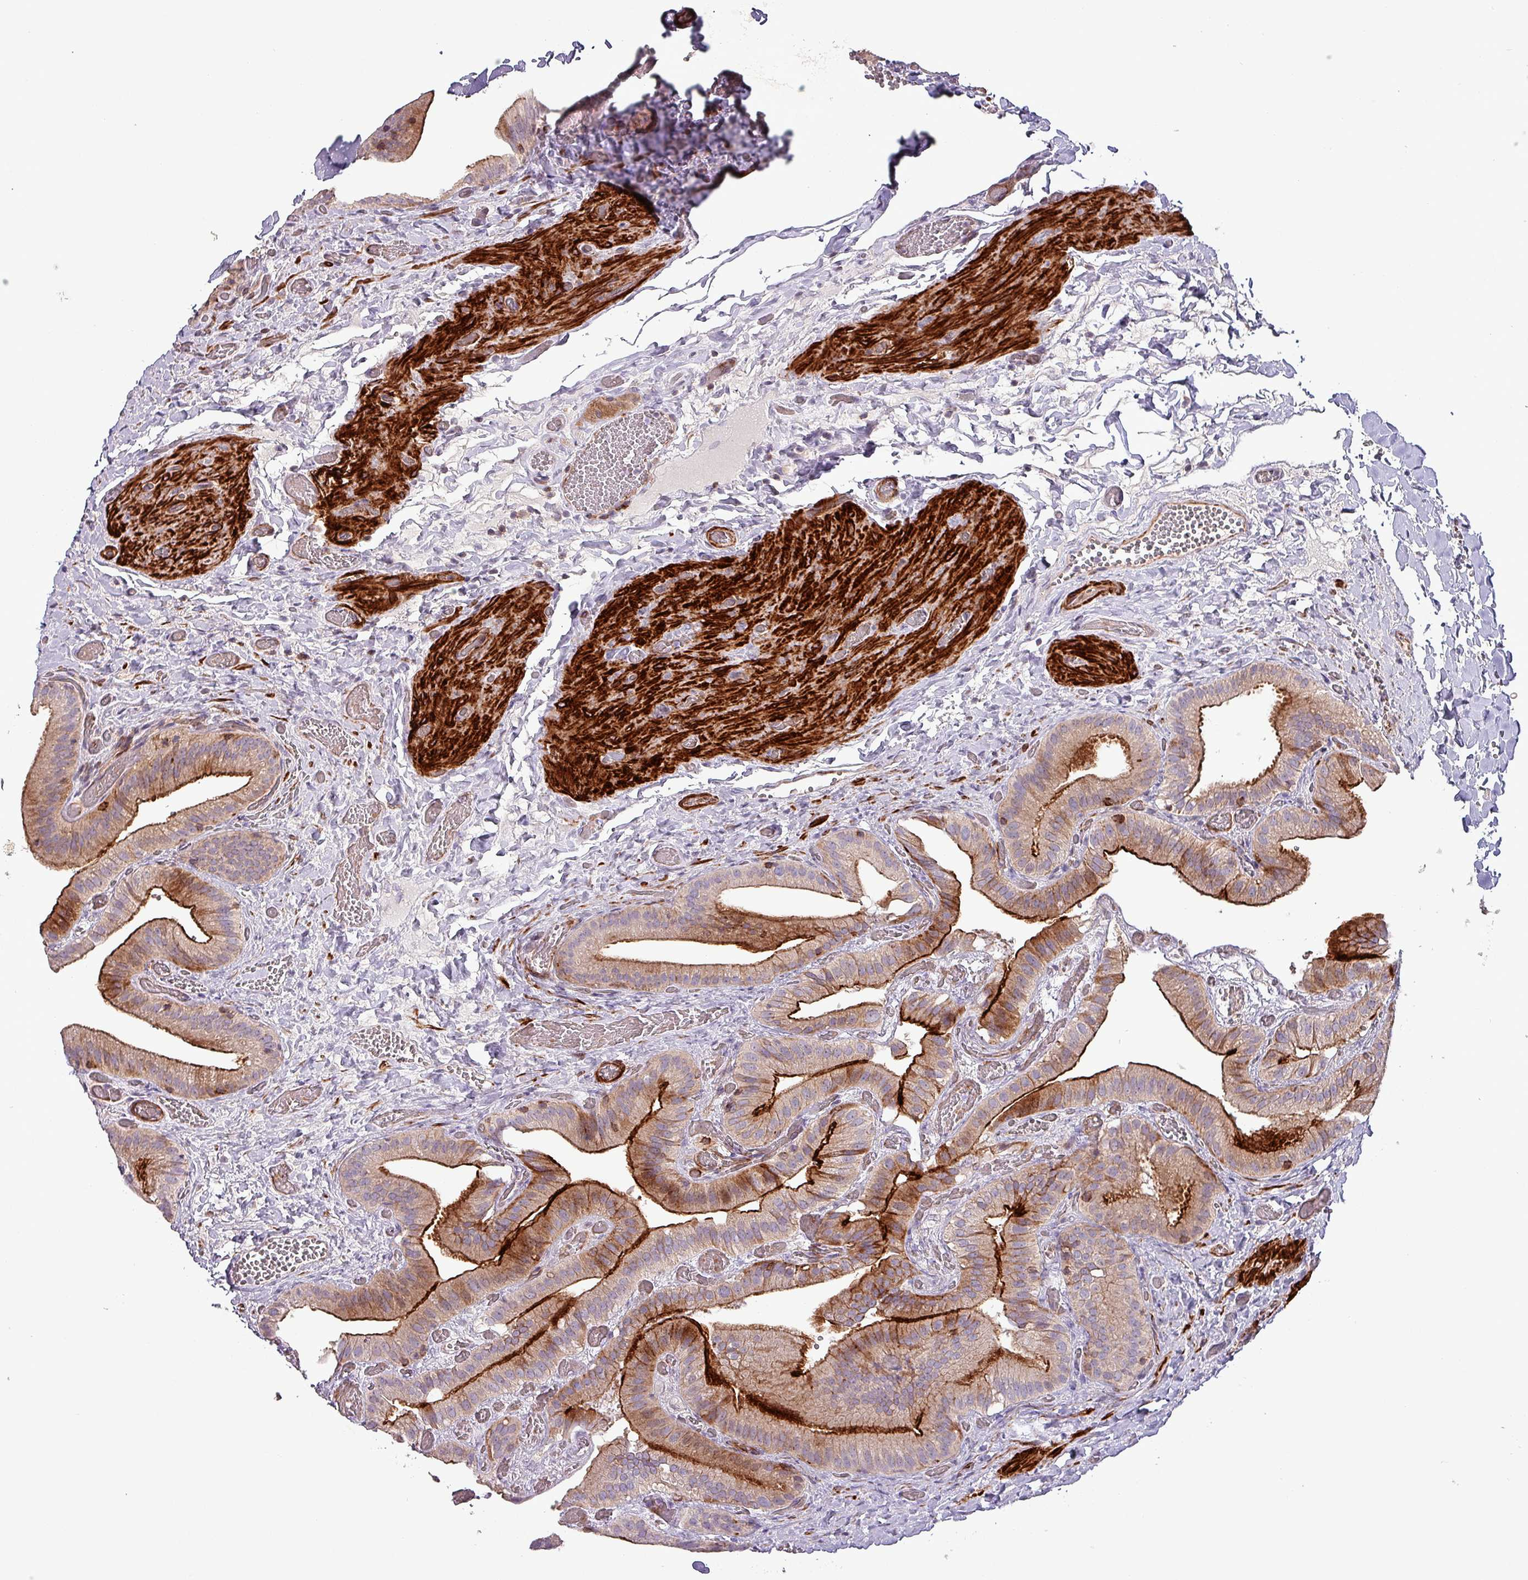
{"staining": {"intensity": "strong", "quantity": ">75%", "location": "cytoplasmic/membranous"}, "tissue": "gallbladder", "cell_type": "Glandular cells", "image_type": "normal", "snomed": [{"axis": "morphology", "description": "Normal tissue, NOS"}, {"axis": "topography", "description": "Gallbladder"}], "caption": "Brown immunohistochemical staining in benign gallbladder reveals strong cytoplasmic/membranous expression in approximately >75% of glandular cells.", "gene": "TPRA1", "patient": {"sex": "female", "age": 64}}